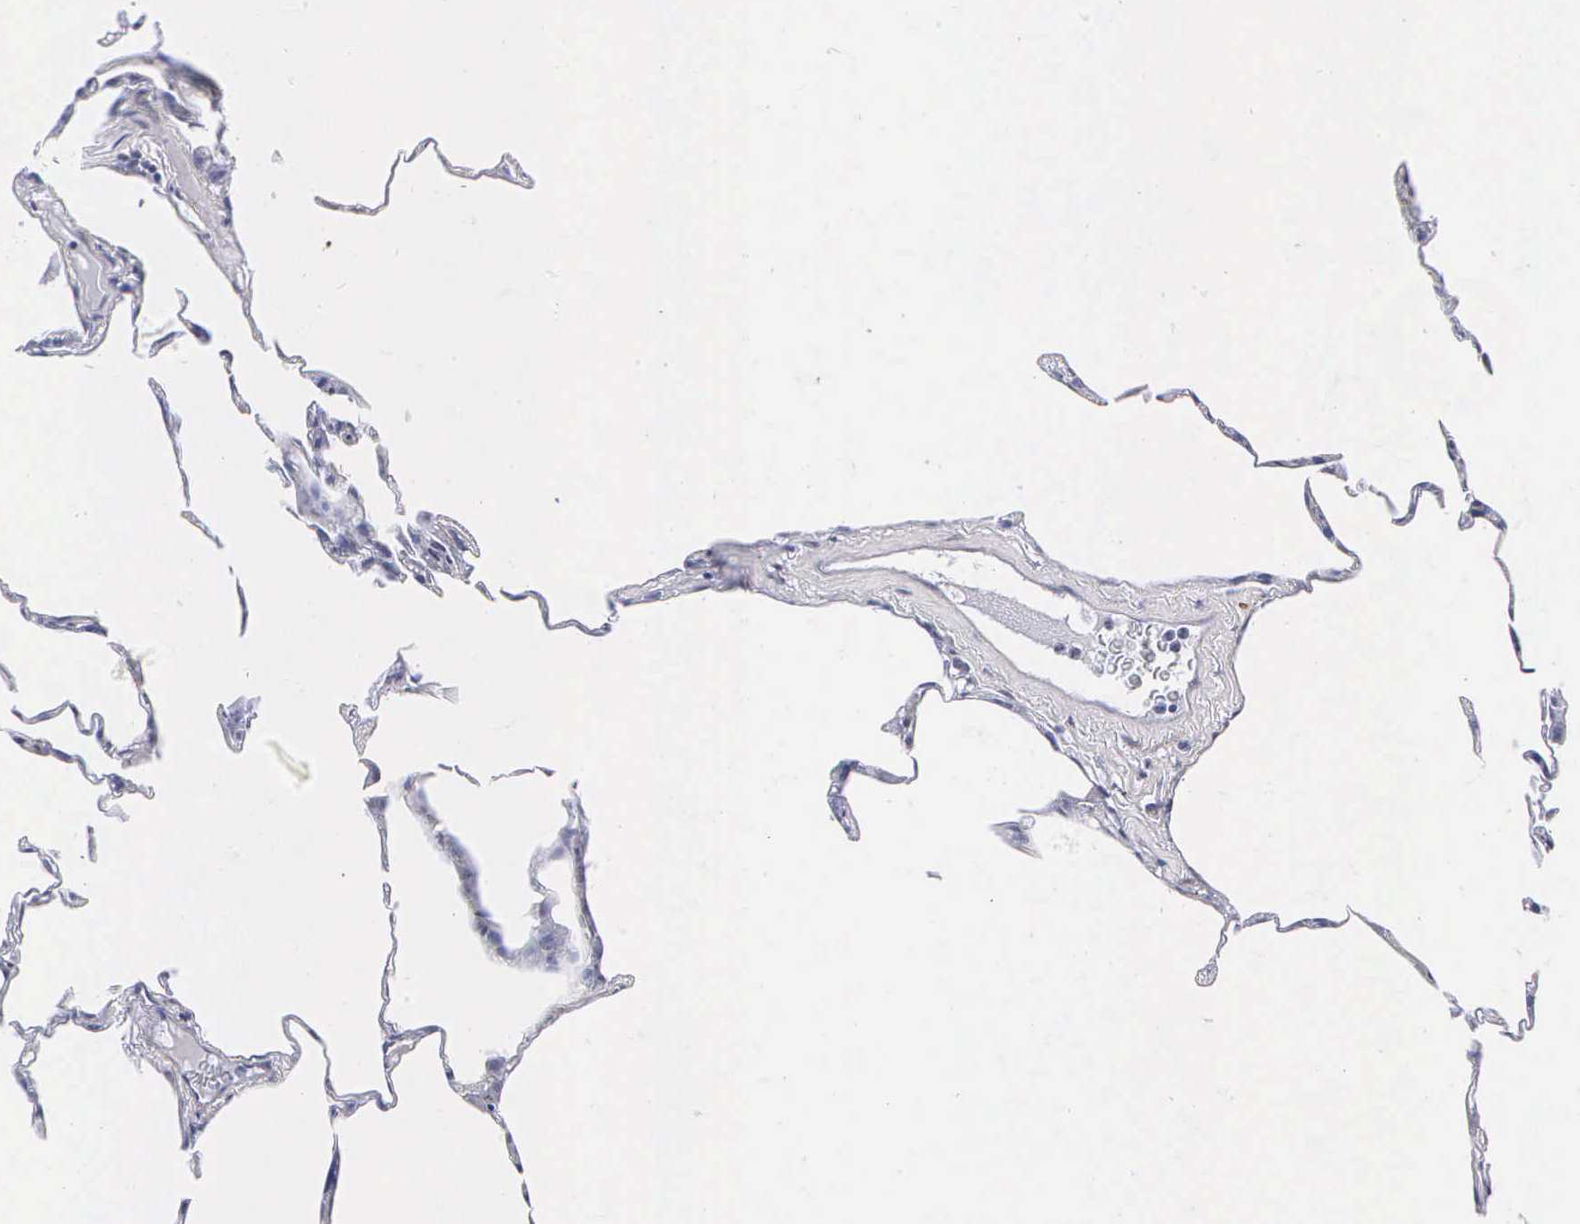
{"staining": {"intensity": "negative", "quantity": "none", "location": "none"}, "tissue": "lung", "cell_type": "Alveolar cells", "image_type": "normal", "snomed": [{"axis": "morphology", "description": "Normal tissue, NOS"}, {"axis": "topography", "description": "Lung"}], "caption": "High power microscopy photomicrograph of an immunohistochemistry image of normal lung, revealing no significant expression in alveolar cells. (Immunohistochemistry (ihc), brightfield microscopy, high magnification).", "gene": "ENO2", "patient": {"sex": "female", "age": 75}}